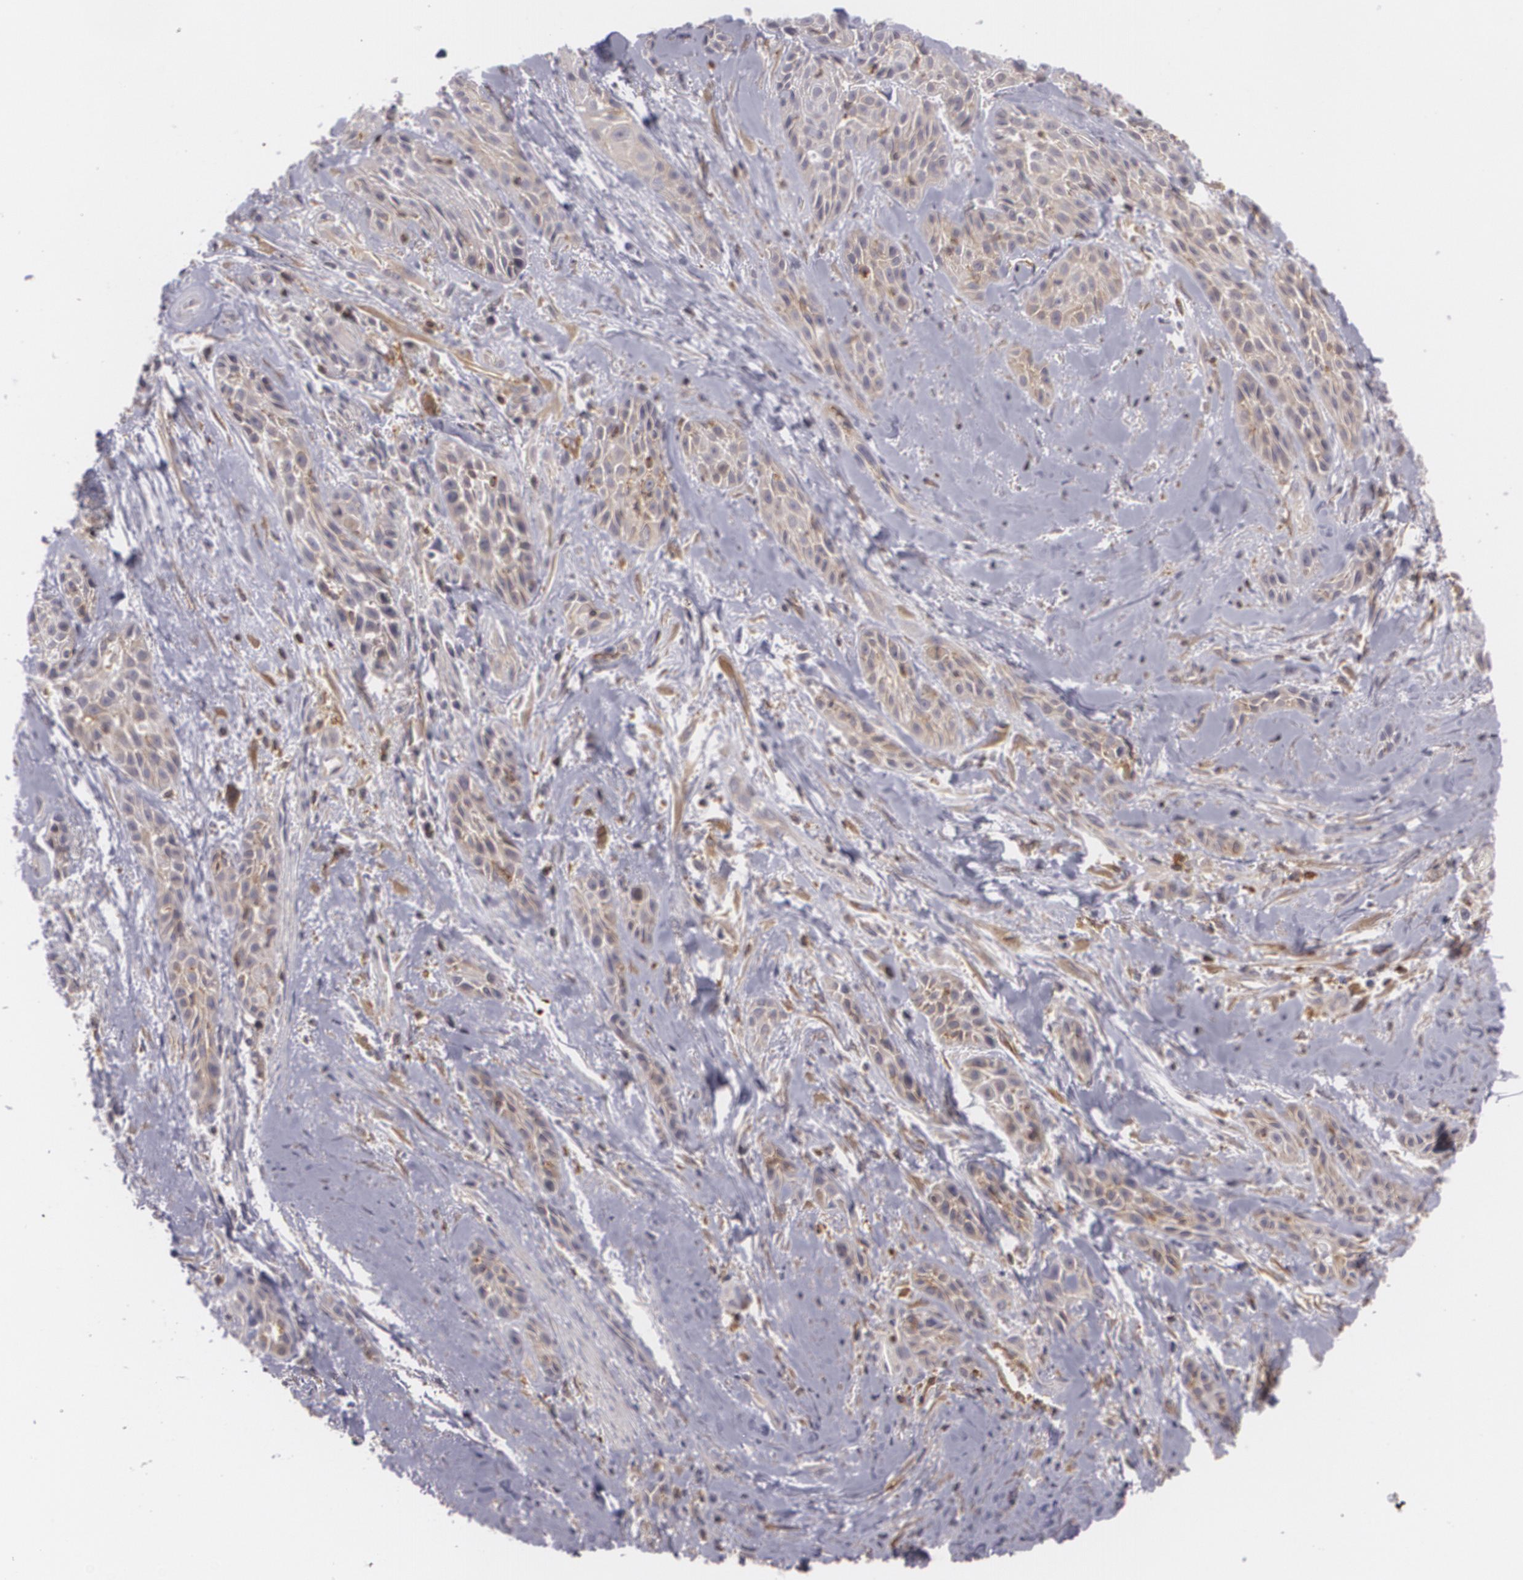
{"staining": {"intensity": "weak", "quantity": "25%-75%", "location": "cytoplasmic/membranous"}, "tissue": "skin cancer", "cell_type": "Tumor cells", "image_type": "cancer", "snomed": [{"axis": "morphology", "description": "Squamous cell carcinoma, NOS"}, {"axis": "topography", "description": "Skin"}, {"axis": "topography", "description": "Anal"}], "caption": "About 25%-75% of tumor cells in human squamous cell carcinoma (skin) show weak cytoplasmic/membranous protein staining as visualized by brown immunohistochemical staining.", "gene": "BIN1", "patient": {"sex": "male", "age": 64}}